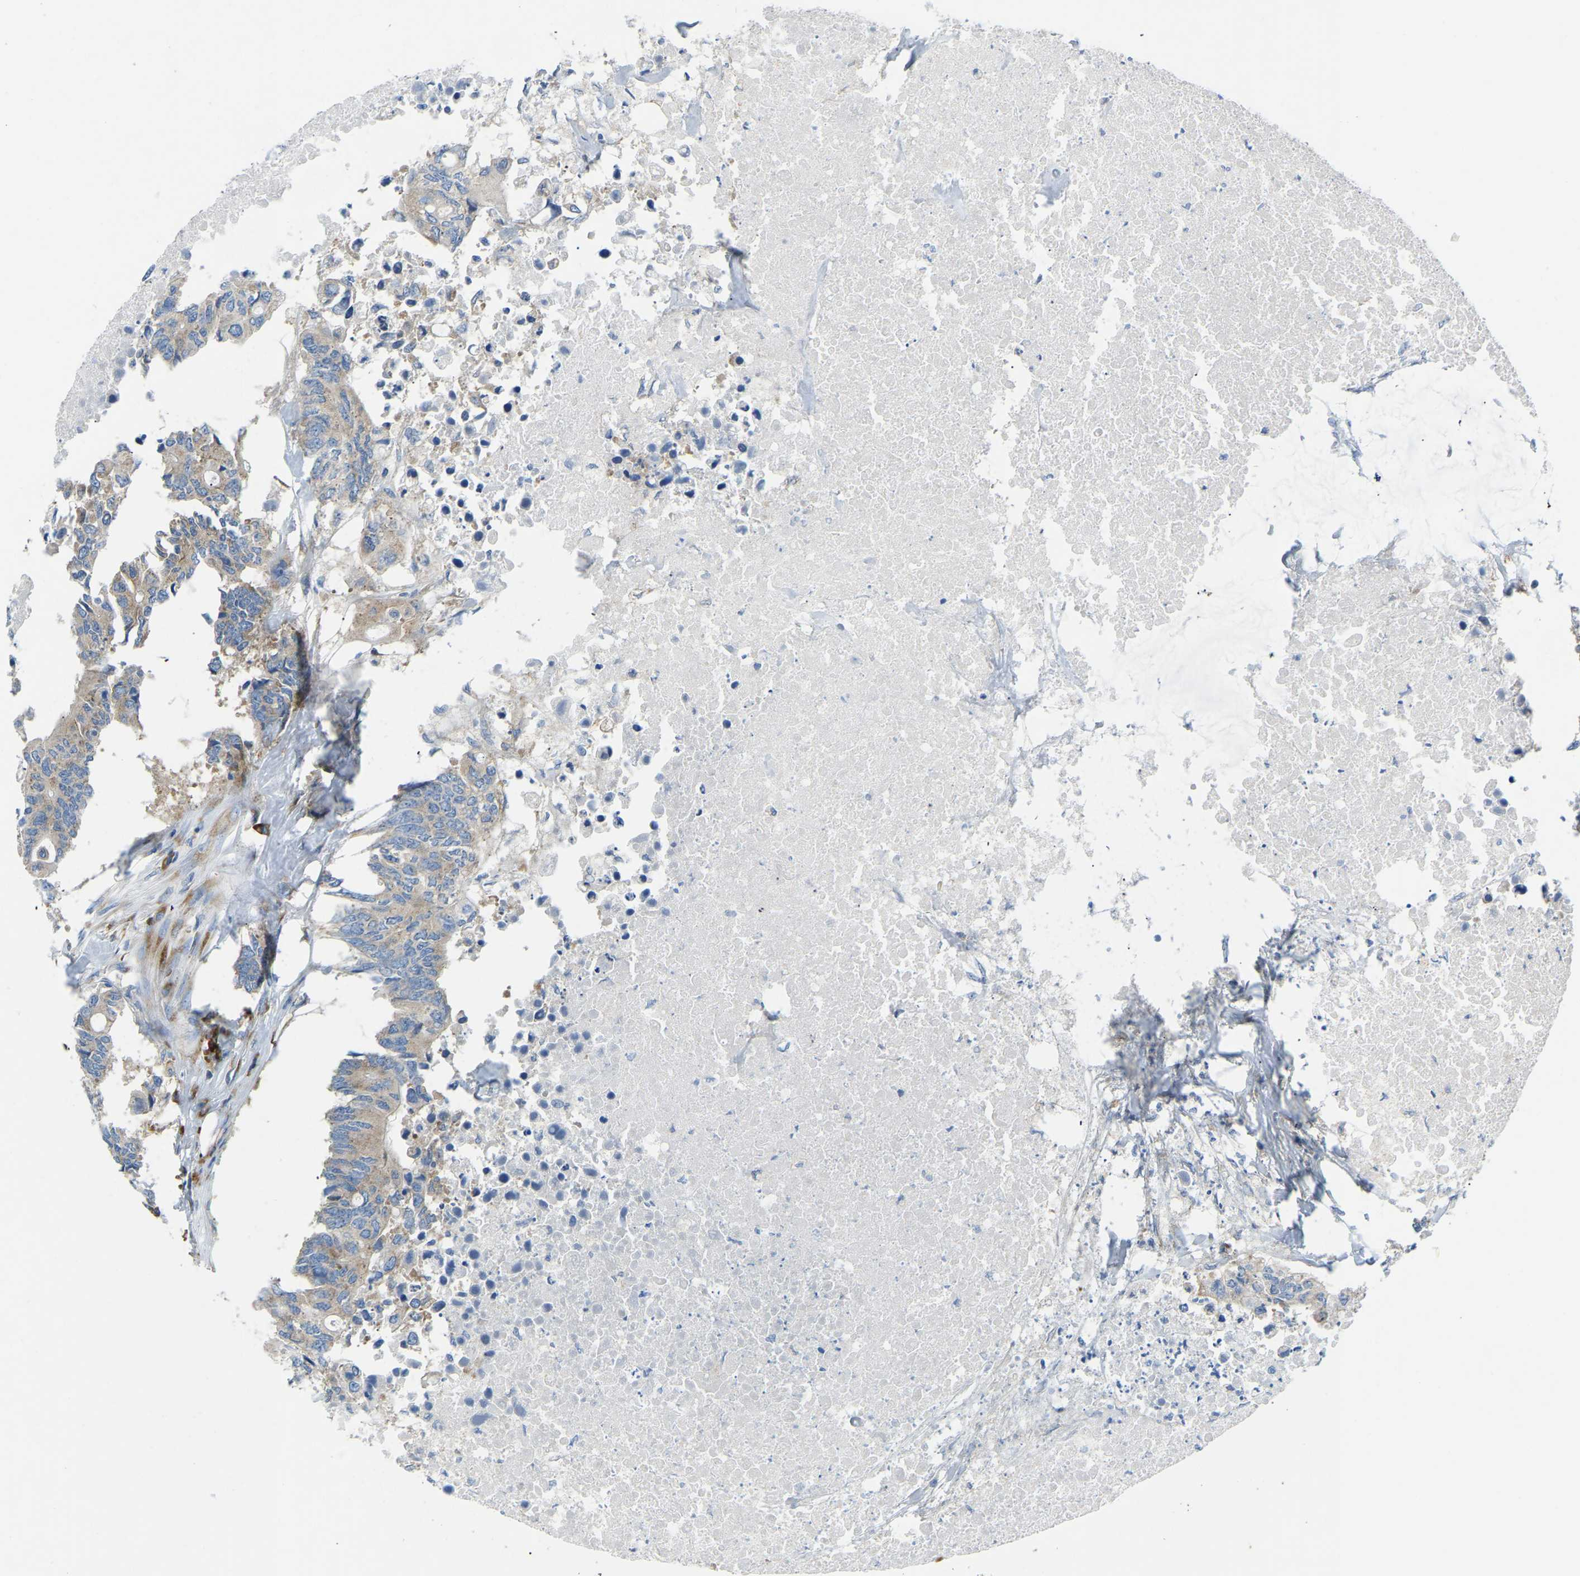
{"staining": {"intensity": "moderate", "quantity": ">75%", "location": "cytoplasmic/membranous"}, "tissue": "colorectal cancer", "cell_type": "Tumor cells", "image_type": "cancer", "snomed": [{"axis": "morphology", "description": "Adenocarcinoma, NOS"}, {"axis": "topography", "description": "Colon"}], "caption": "Immunohistochemical staining of human colorectal cancer exhibits medium levels of moderate cytoplasmic/membranous staining in approximately >75% of tumor cells. (DAB = brown stain, brightfield microscopy at high magnification).", "gene": "SND1", "patient": {"sex": "male", "age": 71}}